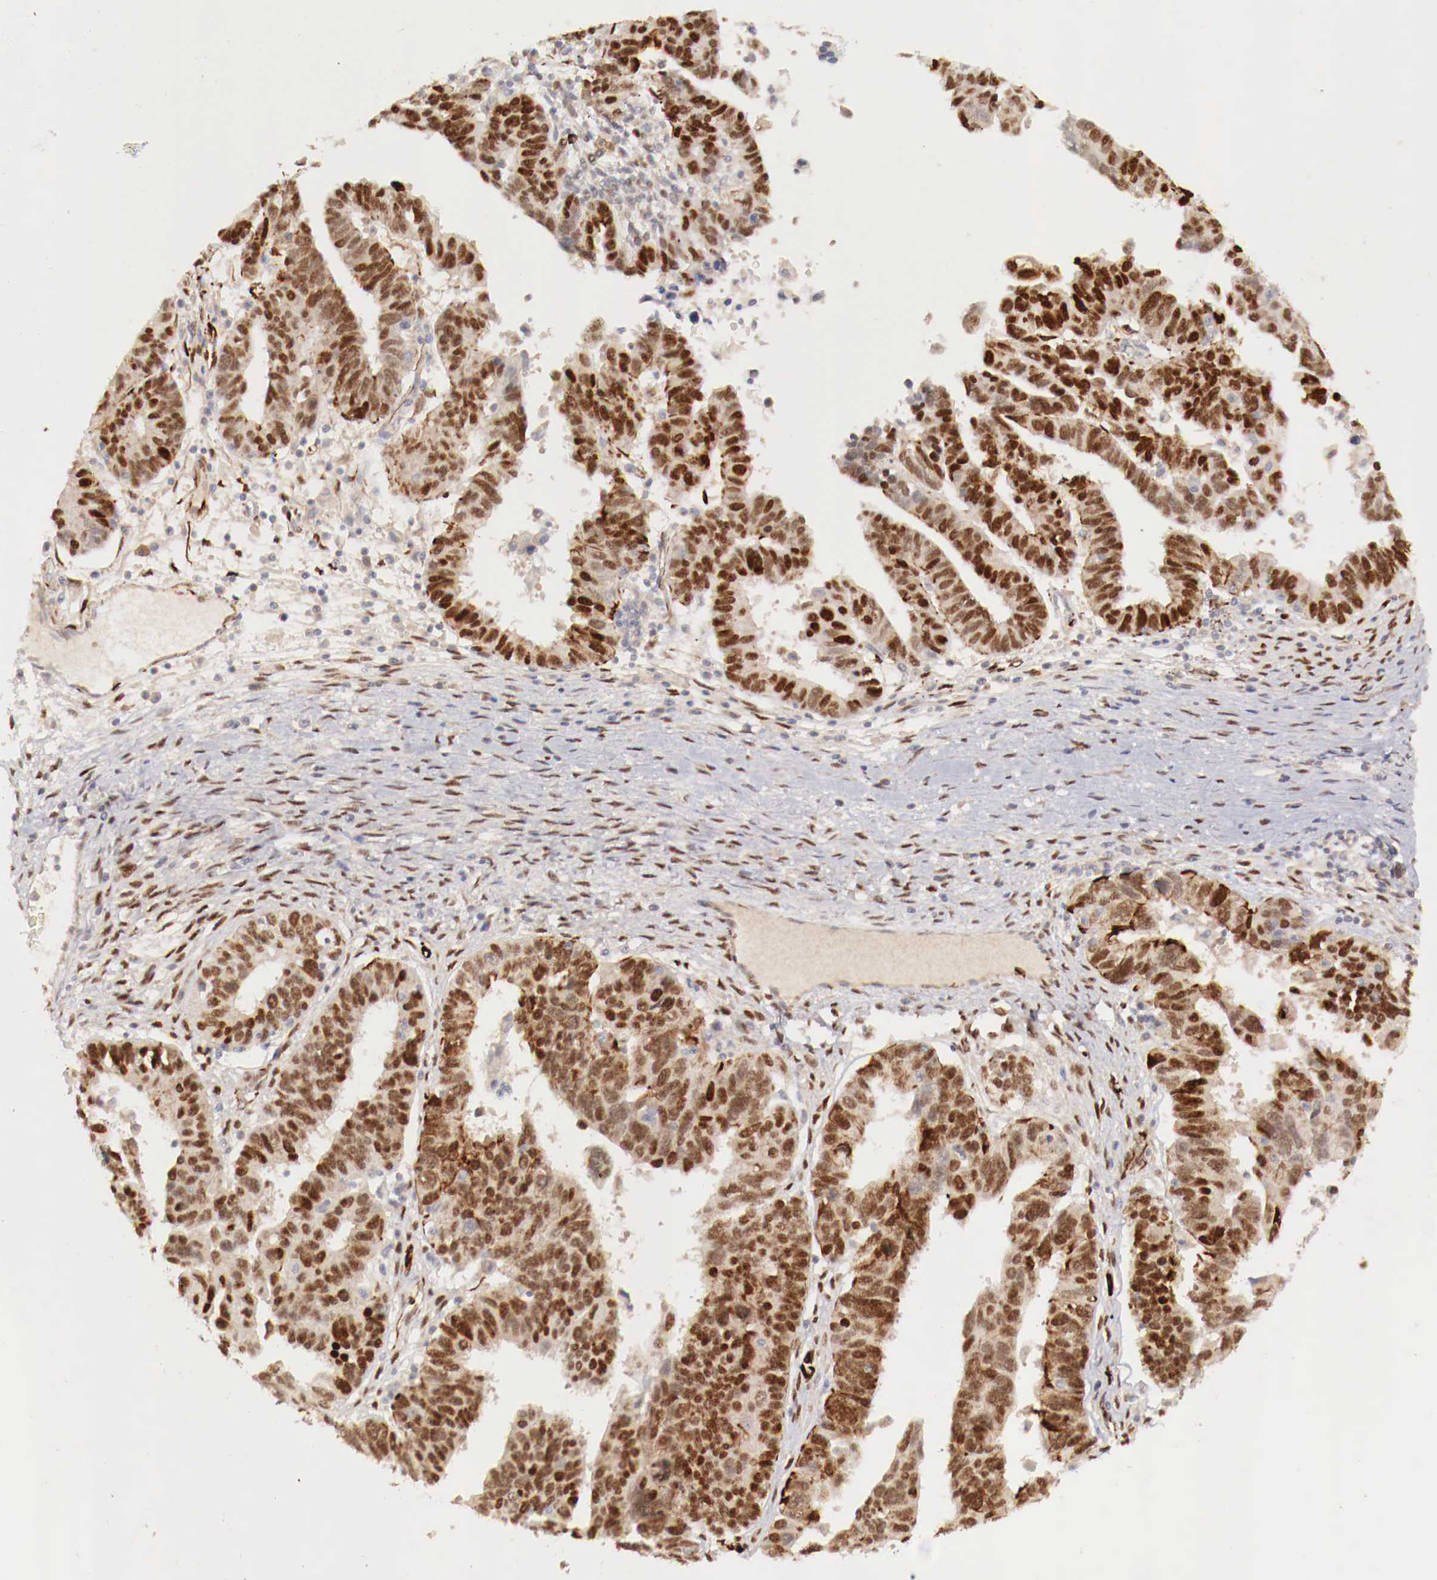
{"staining": {"intensity": "moderate", "quantity": ">75%", "location": "cytoplasmic/membranous,nuclear"}, "tissue": "ovarian cancer", "cell_type": "Tumor cells", "image_type": "cancer", "snomed": [{"axis": "morphology", "description": "Carcinoma, endometroid"}, {"axis": "morphology", "description": "Cystadenocarcinoma, serous, NOS"}, {"axis": "topography", "description": "Ovary"}], "caption": "A high-resolution image shows immunohistochemistry staining of ovarian cancer (serous cystadenocarcinoma), which reveals moderate cytoplasmic/membranous and nuclear expression in approximately >75% of tumor cells.", "gene": "WT1", "patient": {"sex": "female", "age": 45}}